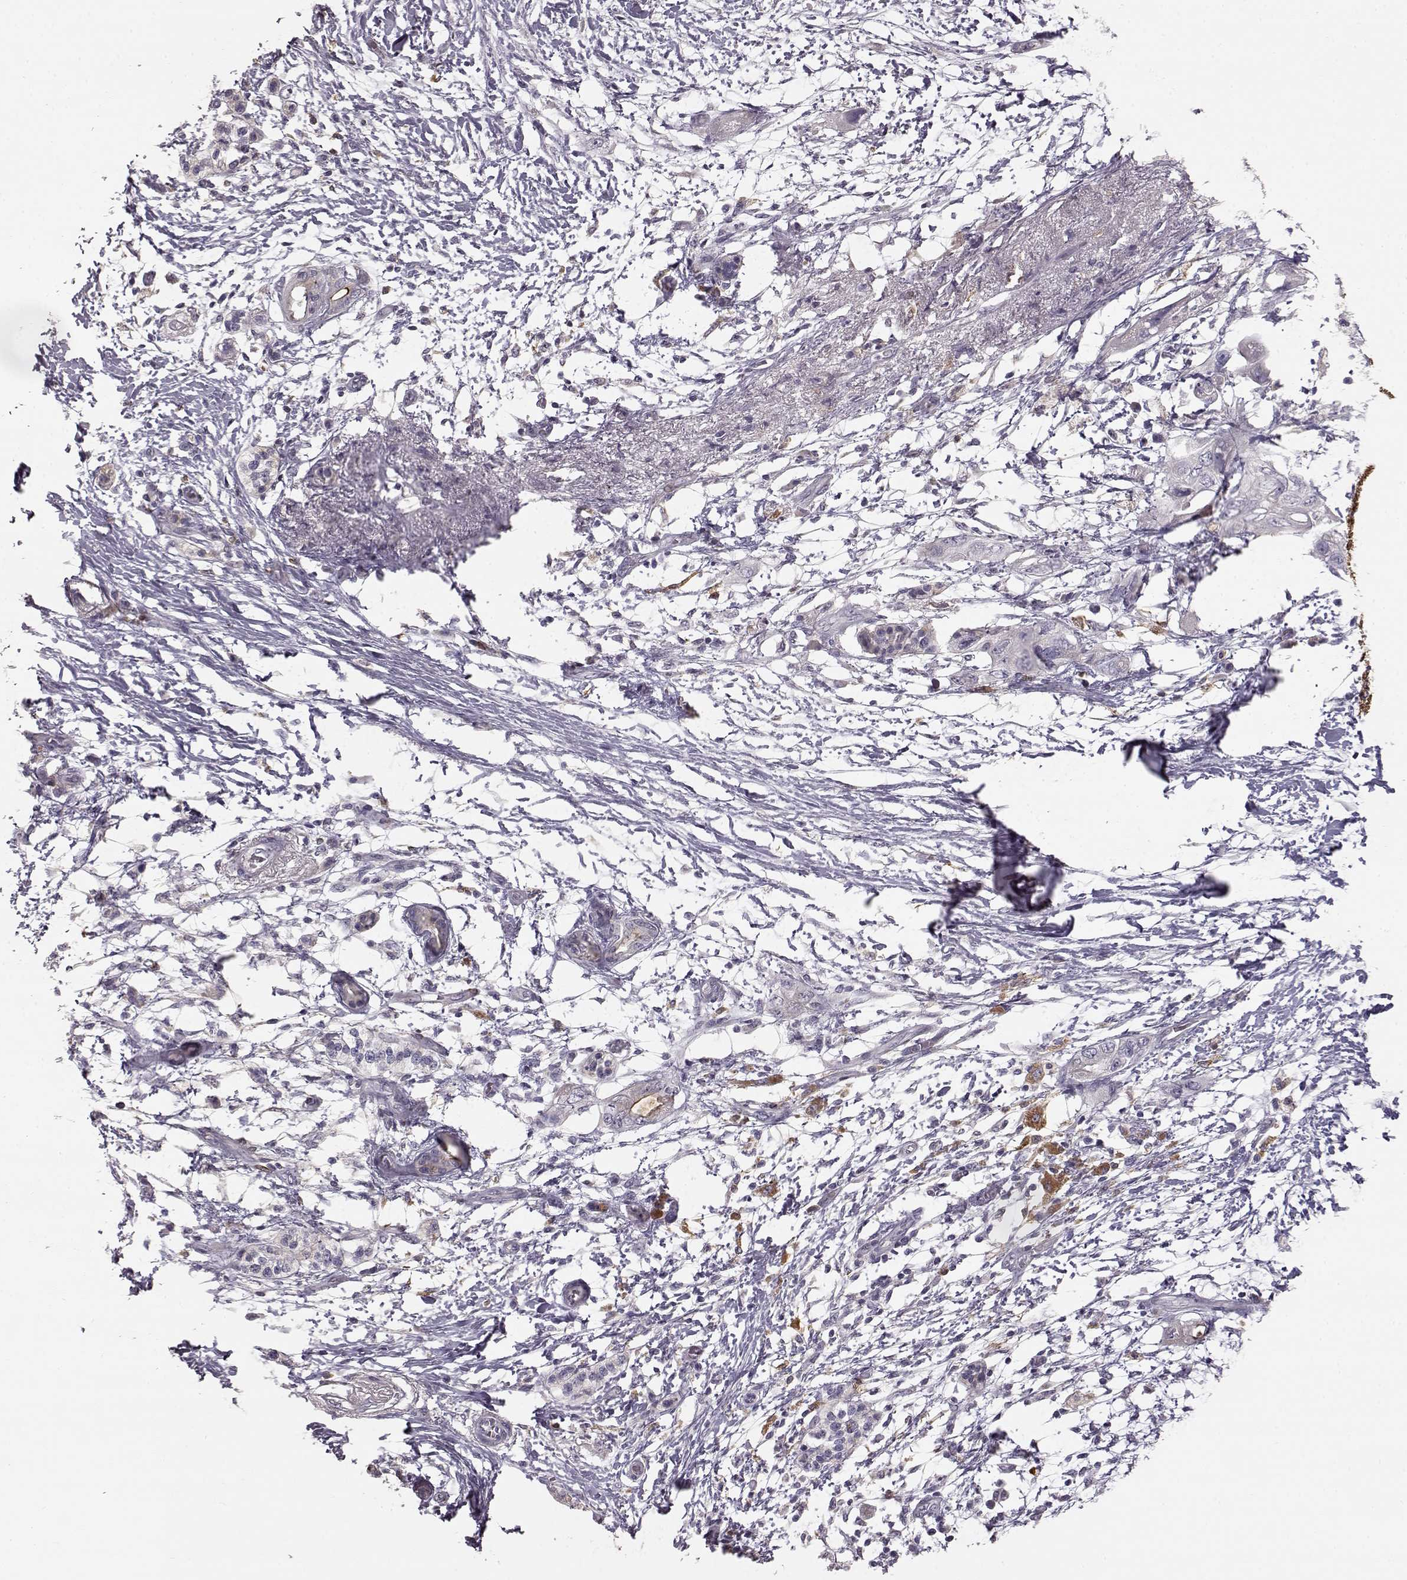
{"staining": {"intensity": "moderate", "quantity": ">75%", "location": "cytoplasmic/membranous"}, "tissue": "pancreatic cancer", "cell_type": "Tumor cells", "image_type": "cancer", "snomed": [{"axis": "morphology", "description": "Adenocarcinoma, NOS"}, {"axis": "topography", "description": "Pancreas"}], "caption": "This micrograph exhibits immunohistochemistry (IHC) staining of human pancreatic adenocarcinoma, with medium moderate cytoplasmic/membranous positivity in approximately >75% of tumor cells.", "gene": "GHR", "patient": {"sex": "female", "age": 72}}